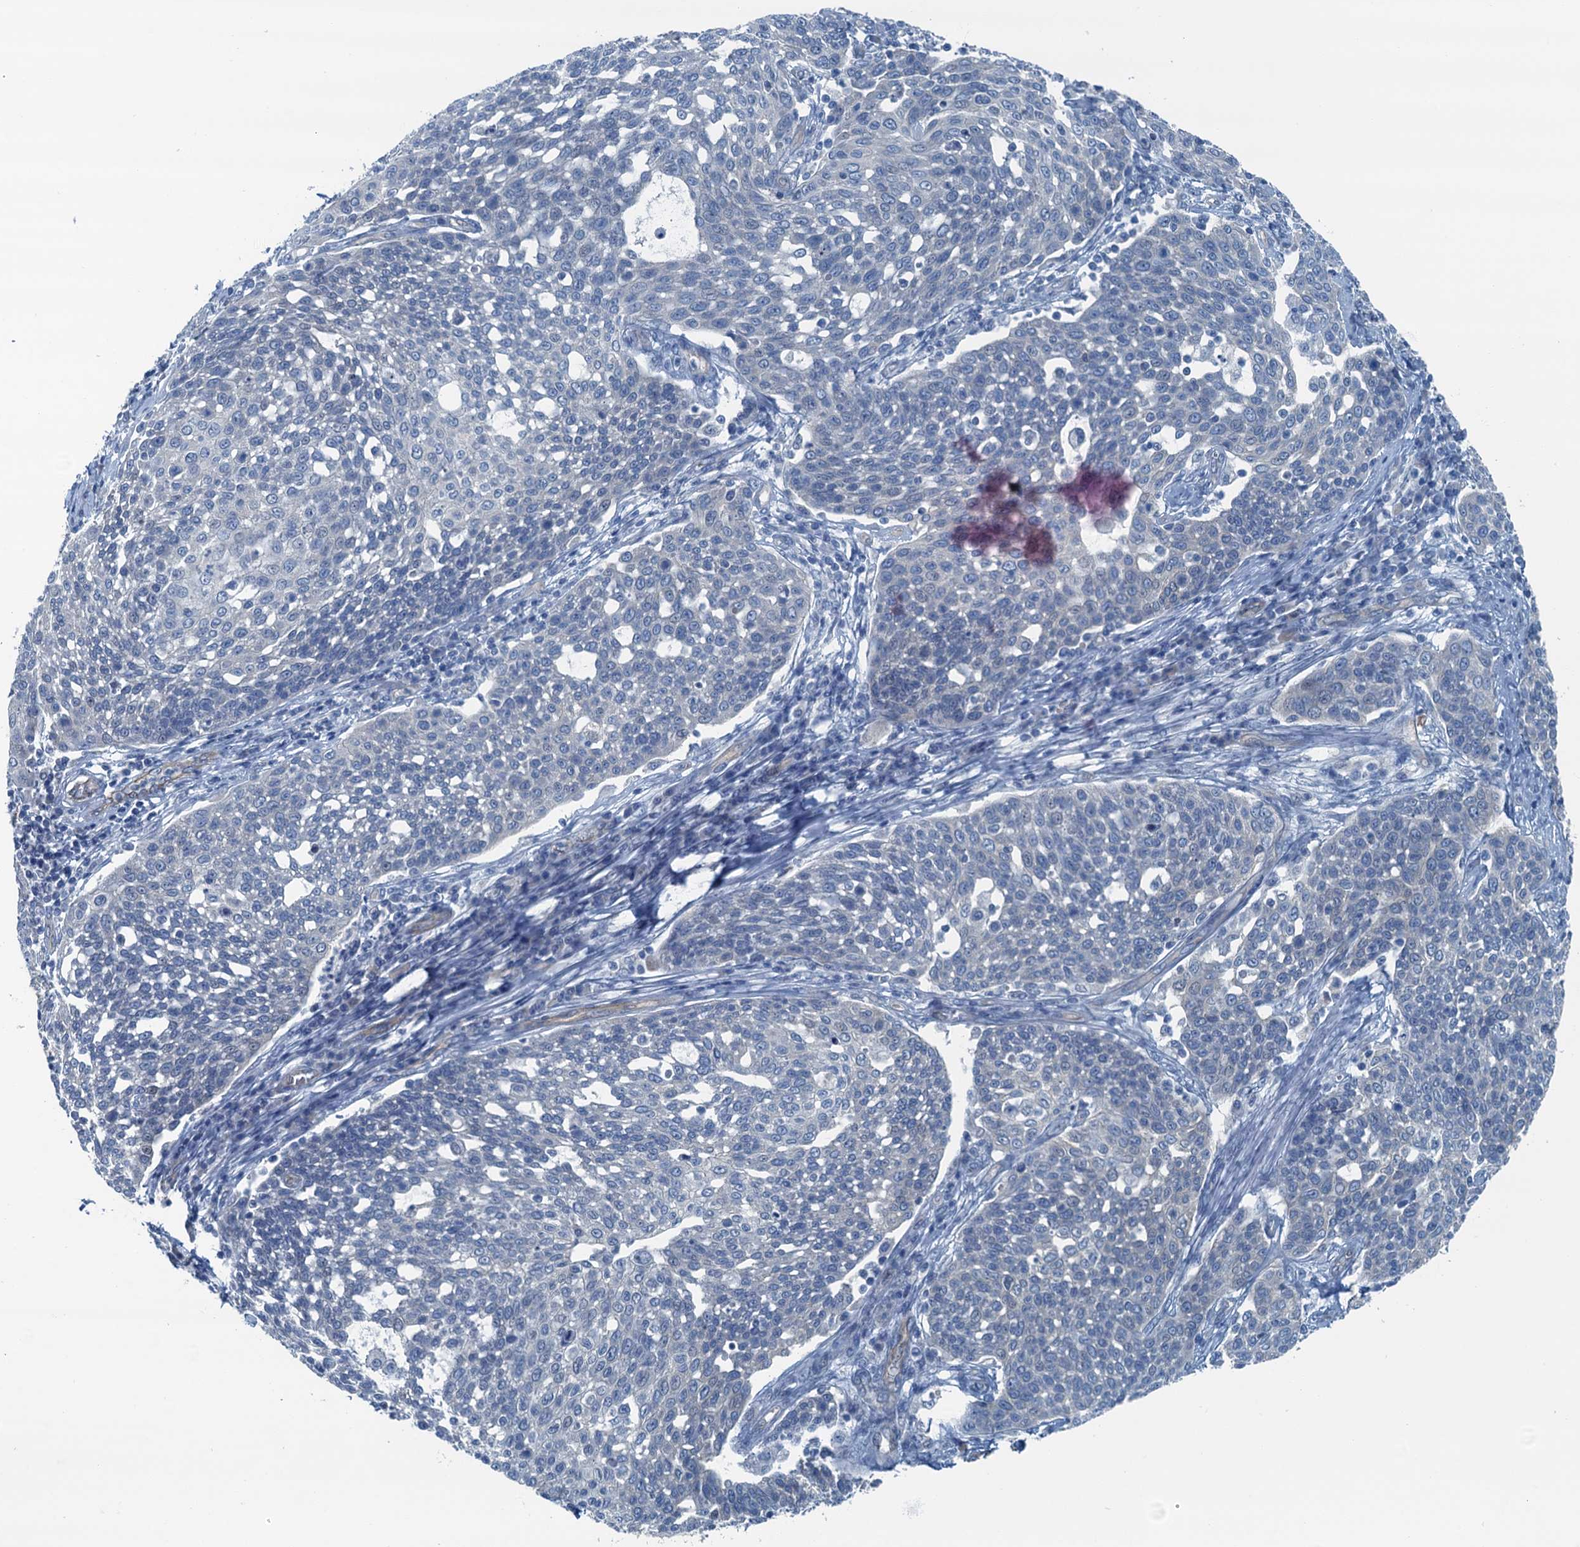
{"staining": {"intensity": "negative", "quantity": "none", "location": "none"}, "tissue": "cervical cancer", "cell_type": "Tumor cells", "image_type": "cancer", "snomed": [{"axis": "morphology", "description": "Squamous cell carcinoma, NOS"}, {"axis": "topography", "description": "Cervix"}], "caption": "Tumor cells are negative for brown protein staining in squamous cell carcinoma (cervical).", "gene": "GFOD2", "patient": {"sex": "female", "age": 34}}